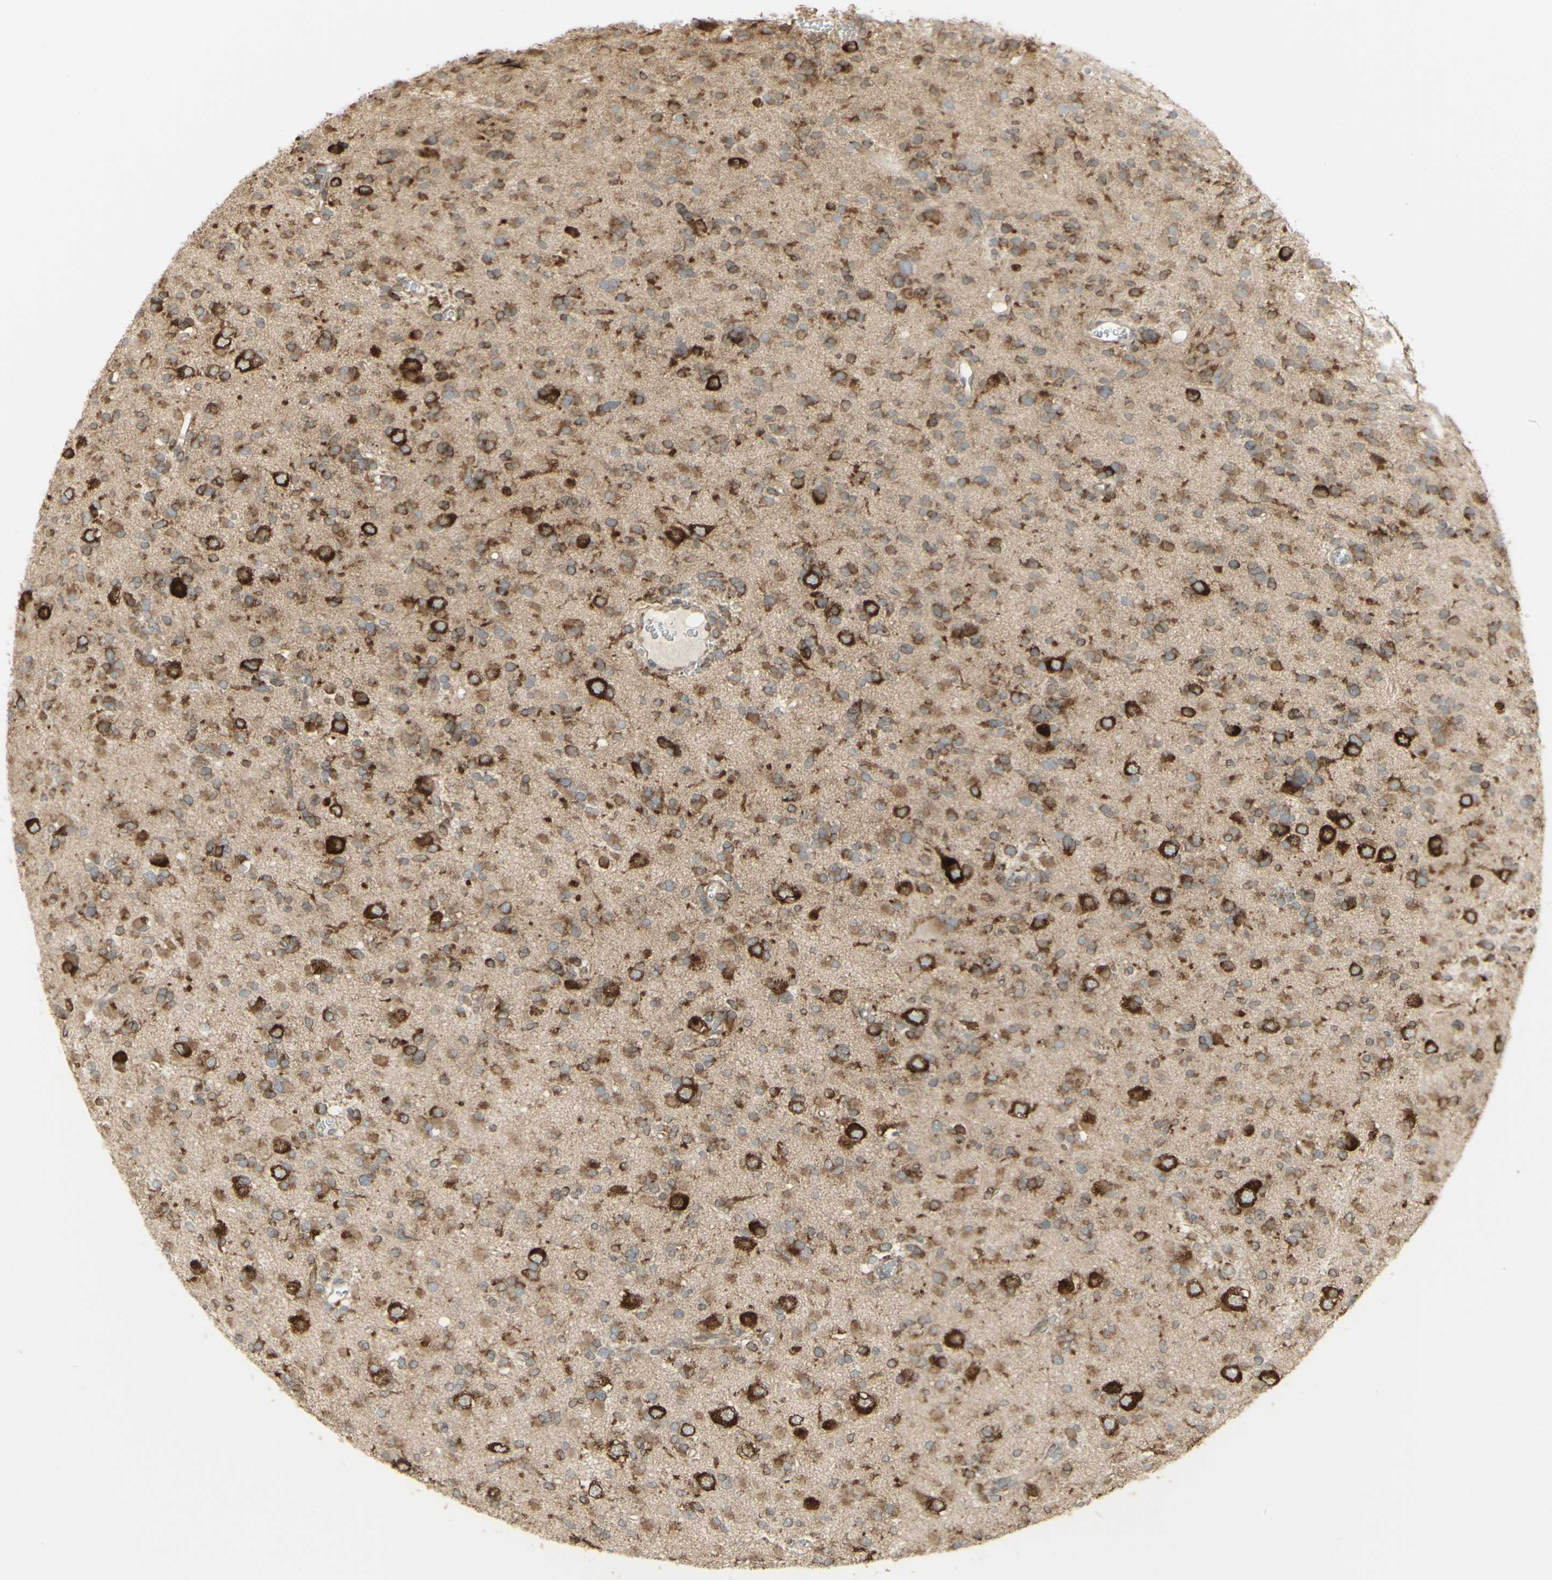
{"staining": {"intensity": "moderate", "quantity": ">75%", "location": "cytoplasmic/membranous"}, "tissue": "glioma", "cell_type": "Tumor cells", "image_type": "cancer", "snomed": [{"axis": "morphology", "description": "Glioma, malignant, Low grade"}, {"axis": "topography", "description": "Brain"}], "caption": "Human glioma stained for a protein (brown) shows moderate cytoplasmic/membranous positive expression in approximately >75% of tumor cells.", "gene": "FKBP3", "patient": {"sex": "female", "age": 22}}